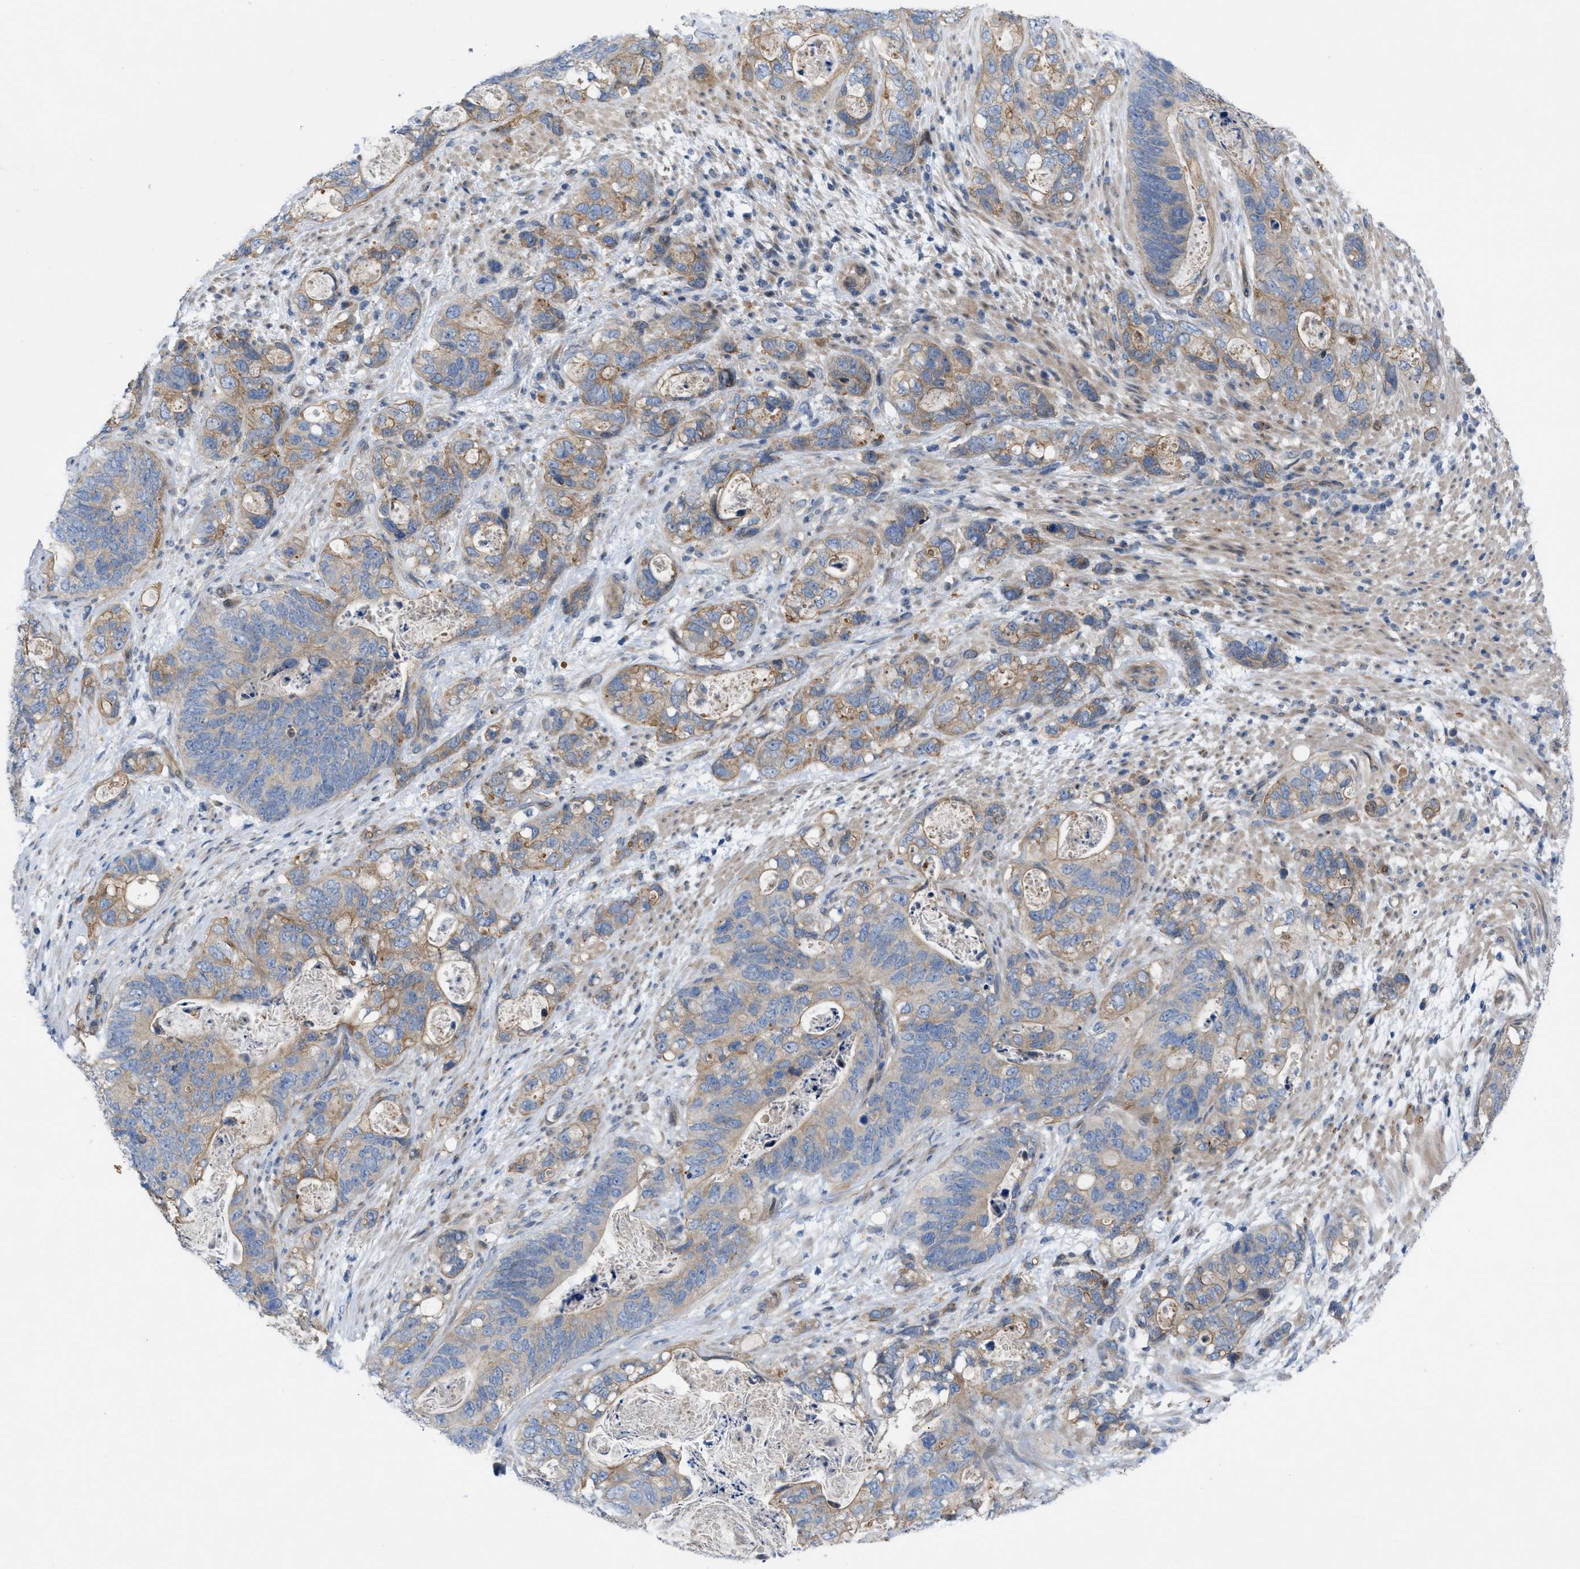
{"staining": {"intensity": "weak", "quantity": ">75%", "location": "cytoplasmic/membranous"}, "tissue": "stomach cancer", "cell_type": "Tumor cells", "image_type": "cancer", "snomed": [{"axis": "morphology", "description": "Normal tissue, NOS"}, {"axis": "morphology", "description": "Adenocarcinoma, NOS"}, {"axis": "topography", "description": "Stomach"}], "caption": "Weak cytoplasmic/membranous positivity is identified in about >75% of tumor cells in adenocarcinoma (stomach). (DAB IHC with brightfield microscopy, high magnification).", "gene": "NDEL1", "patient": {"sex": "female", "age": 89}}